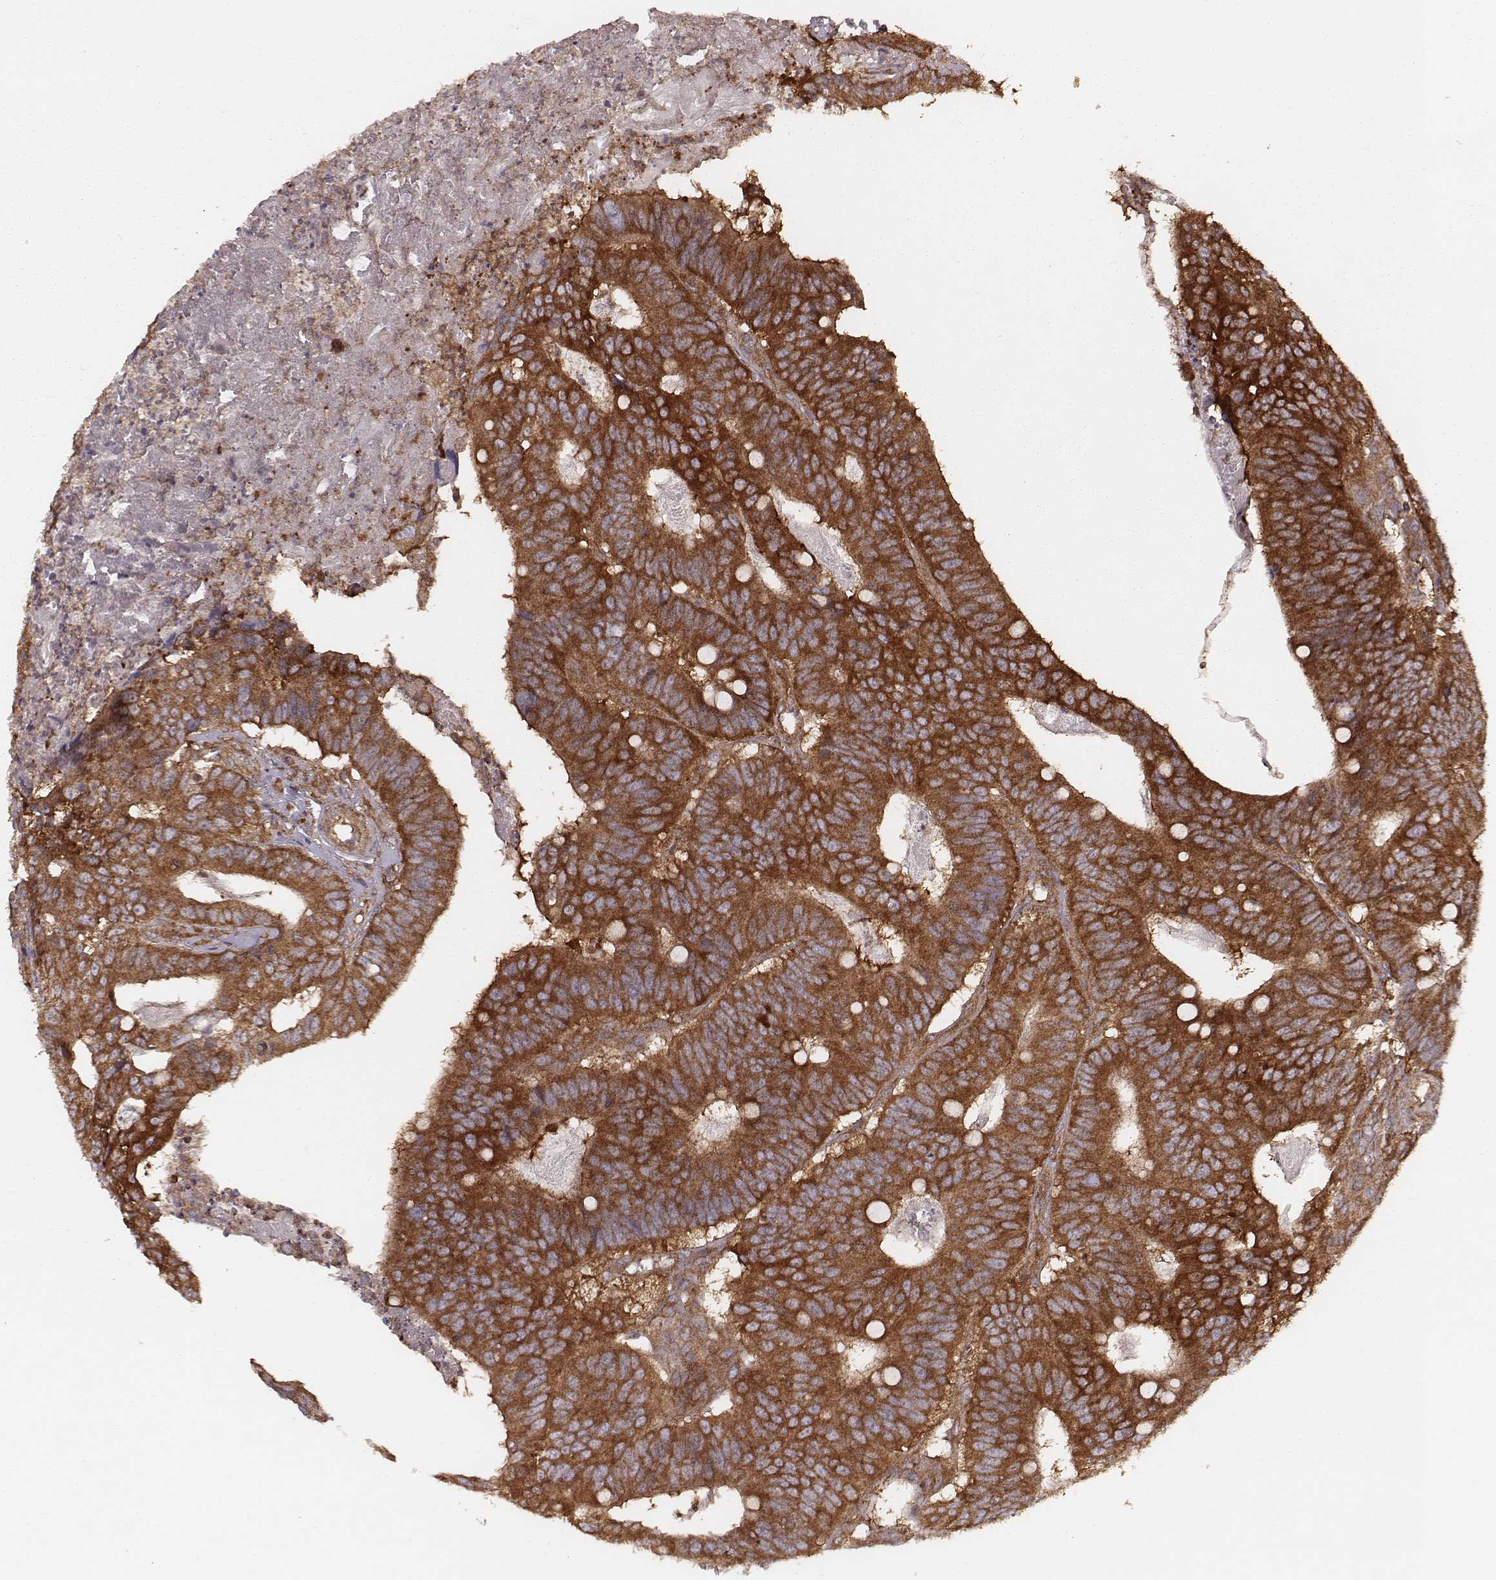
{"staining": {"intensity": "strong", "quantity": ">75%", "location": "cytoplasmic/membranous"}, "tissue": "colorectal cancer", "cell_type": "Tumor cells", "image_type": "cancer", "snomed": [{"axis": "morphology", "description": "Adenocarcinoma, NOS"}, {"axis": "topography", "description": "Colon"}], "caption": "Colorectal cancer stained for a protein exhibits strong cytoplasmic/membranous positivity in tumor cells. Immunohistochemistry (ihc) stains the protein of interest in brown and the nuclei are stained blue.", "gene": "CARS1", "patient": {"sex": "male", "age": 84}}